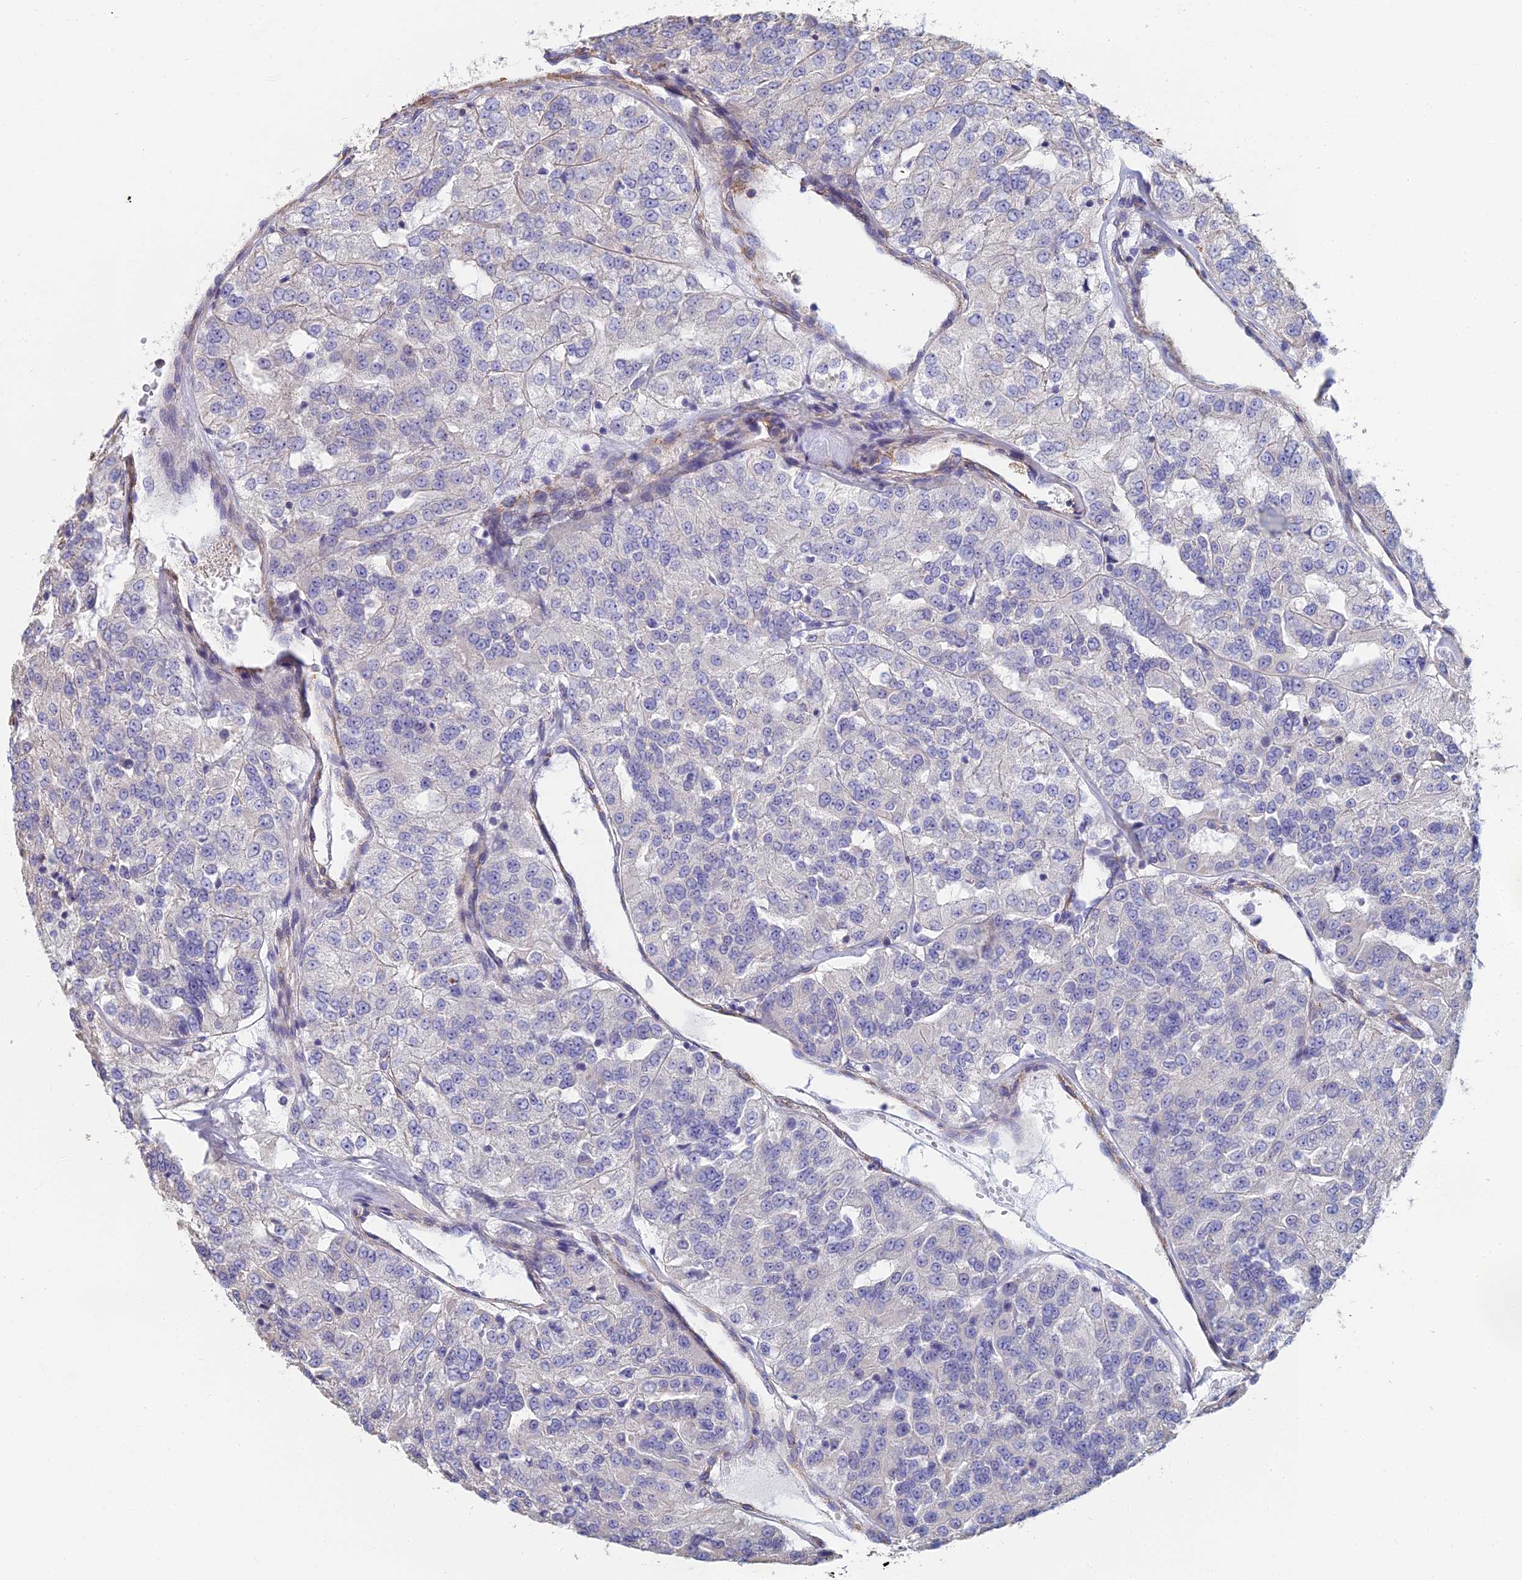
{"staining": {"intensity": "negative", "quantity": "none", "location": "none"}, "tissue": "renal cancer", "cell_type": "Tumor cells", "image_type": "cancer", "snomed": [{"axis": "morphology", "description": "Adenocarcinoma, NOS"}, {"axis": "topography", "description": "Kidney"}], "caption": "High power microscopy micrograph of an immunohistochemistry histopathology image of renal cancer, revealing no significant expression in tumor cells. (DAB immunohistochemistry (IHC) visualized using brightfield microscopy, high magnification).", "gene": "PCDHA5", "patient": {"sex": "female", "age": 63}}